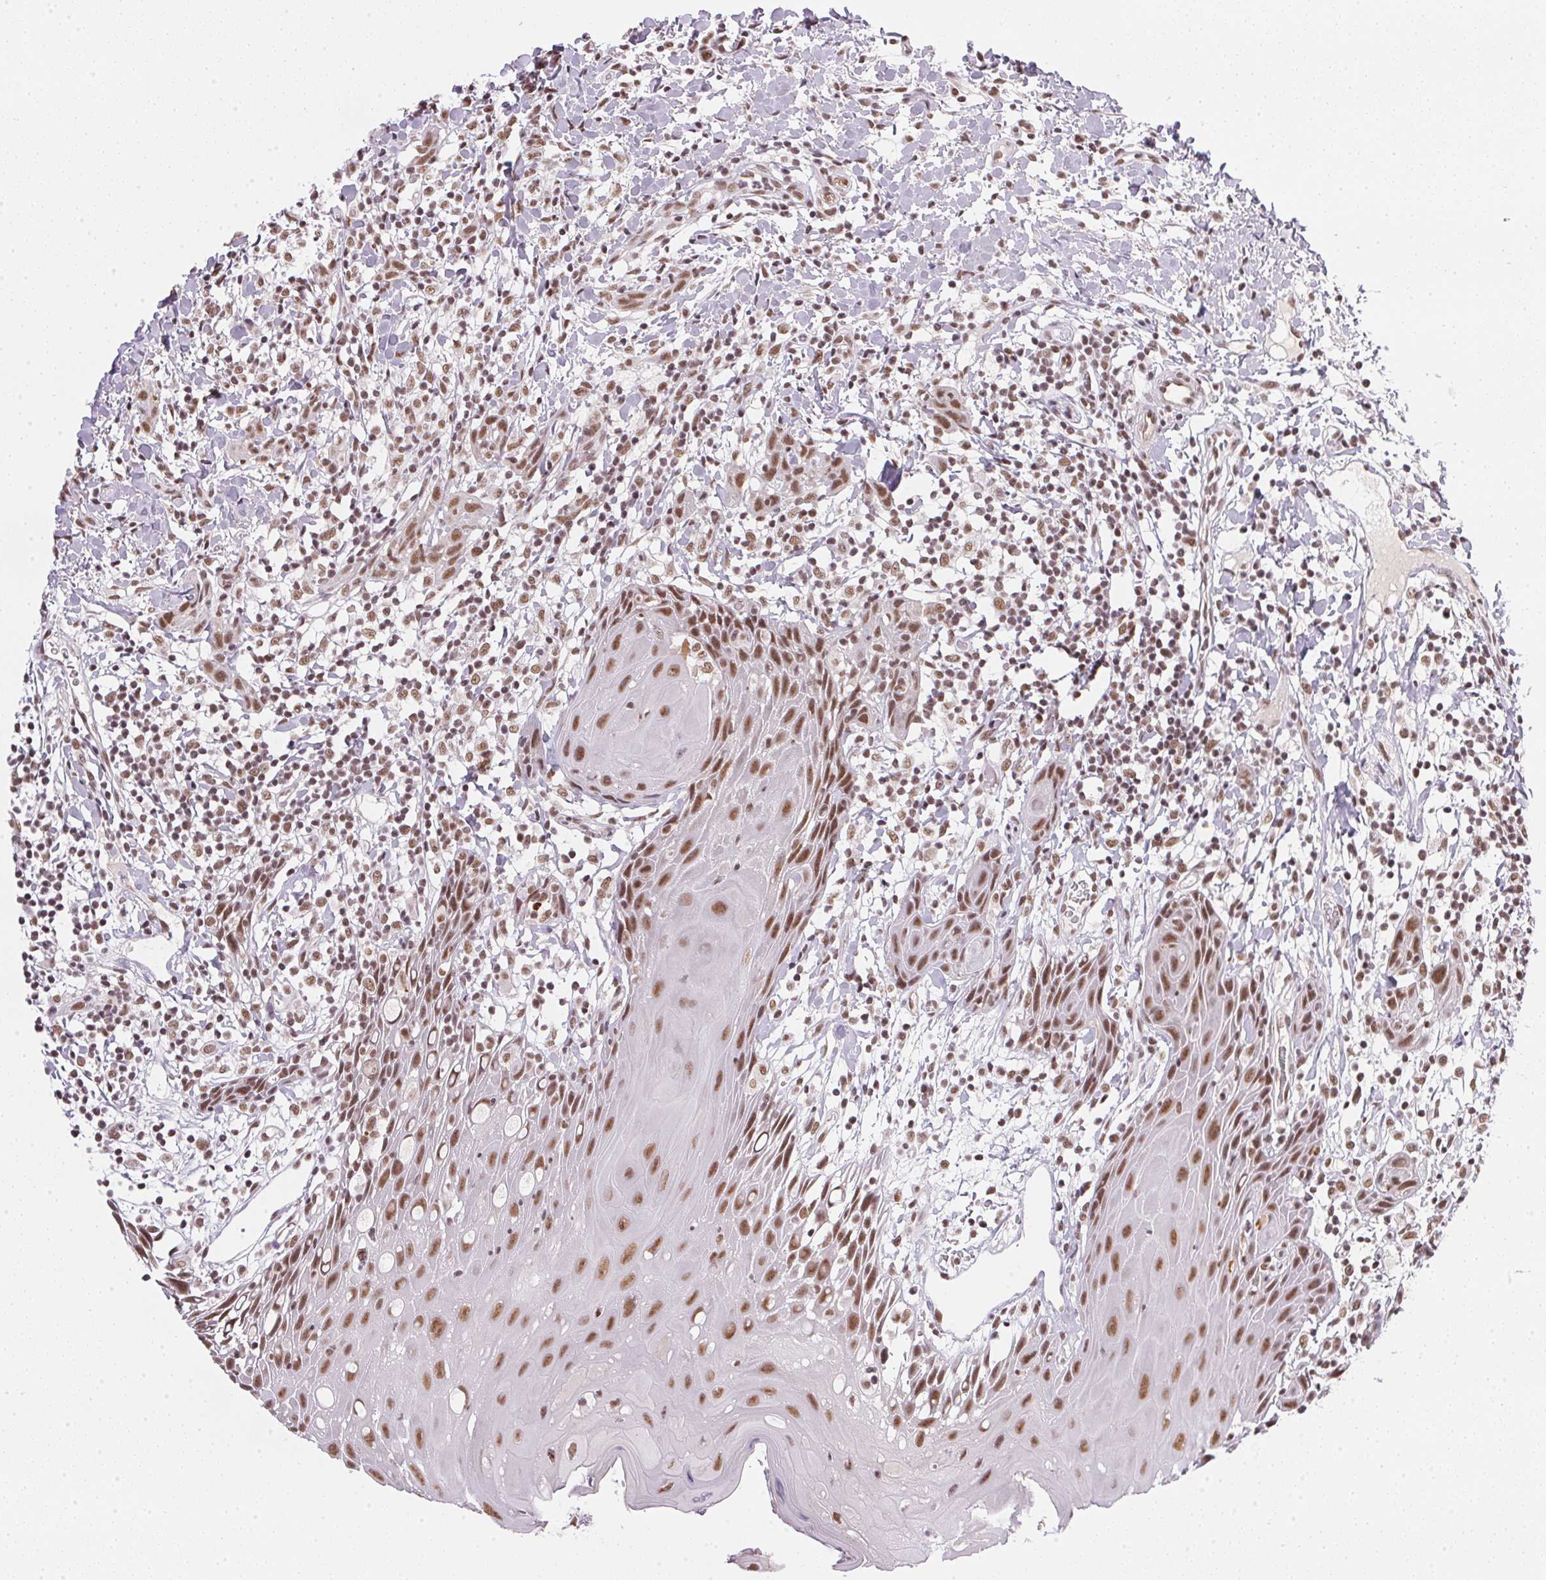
{"staining": {"intensity": "moderate", "quantity": ">75%", "location": "nuclear"}, "tissue": "head and neck cancer", "cell_type": "Tumor cells", "image_type": "cancer", "snomed": [{"axis": "morphology", "description": "Squamous cell carcinoma, NOS"}, {"axis": "topography", "description": "Oral tissue"}, {"axis": "topography", "description": "Head-Neck"}], "caption": "An image showing moderate nuclear positivity in about >75% of tumor cells in head and neck cancer, as visualized by brown immunohistochemical staining.", "gene": "SRSF7", "patient": {"sex": "male", "age": 49}}